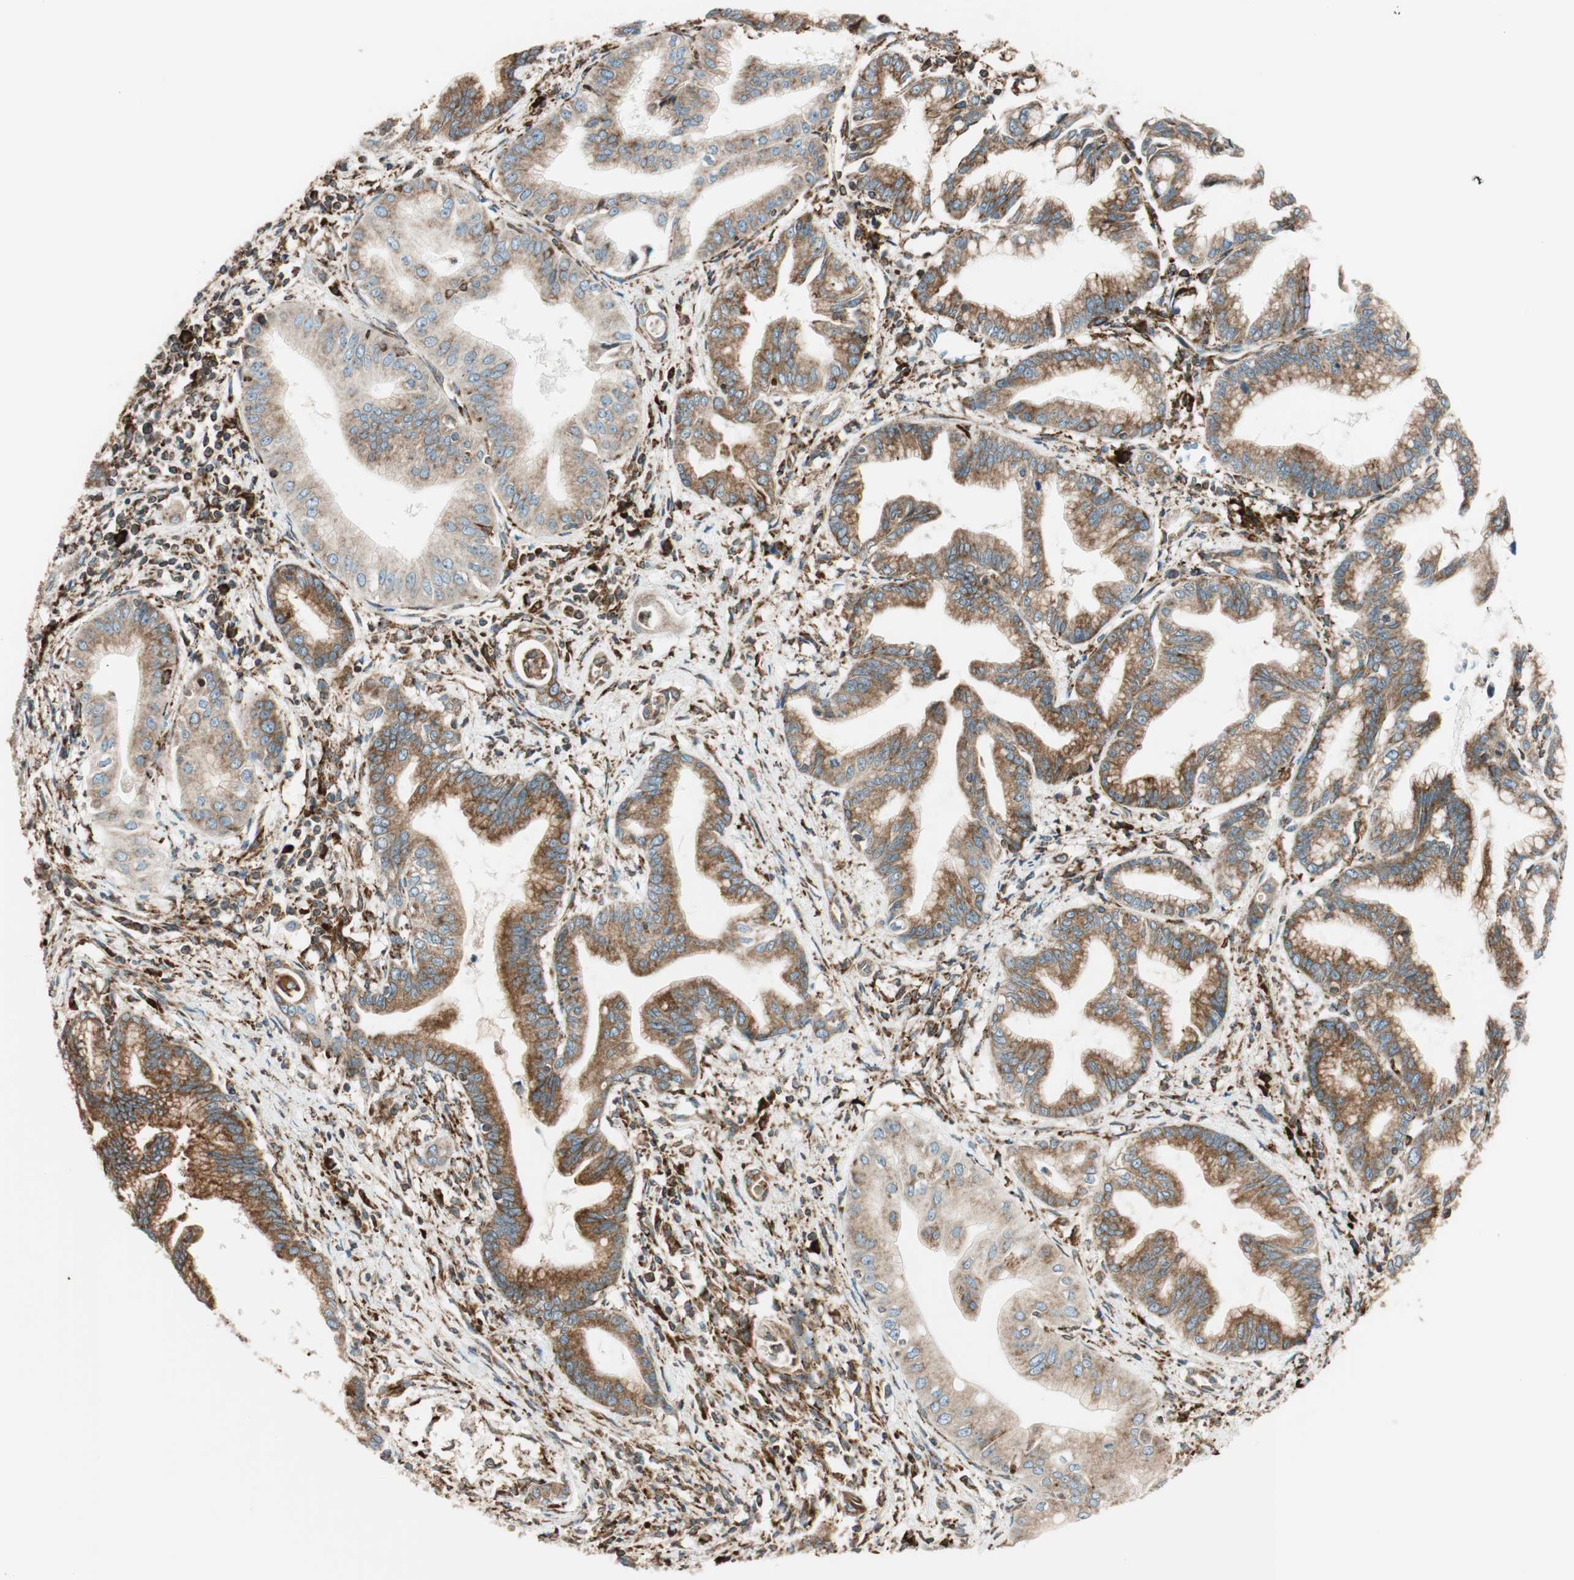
{"staining": {"intensity": "moderate", "quantity": ">75%", "location": "cytoplasmic/membranous"}, "tissue": "pancreatic cancer", "cell_type": "Tumor cells", "image_type": "cancer", "snomed": [{"axis": "morphology", "description": "Adenocarcinoma, NOS"}, {"axis": "topography", "description": "Pancreas"}], "caption": "Immunohistochemical staining of adenocarcinoma (pancreatic) exhibits moderate cytoplasmic/membranous protein staining in approximately >75% of tumor cells. The protein is shown in brown color, while the nuclei are stained blue.", "gene": "PRKCSH", "patient": {"sex": "female", "age": 64}}